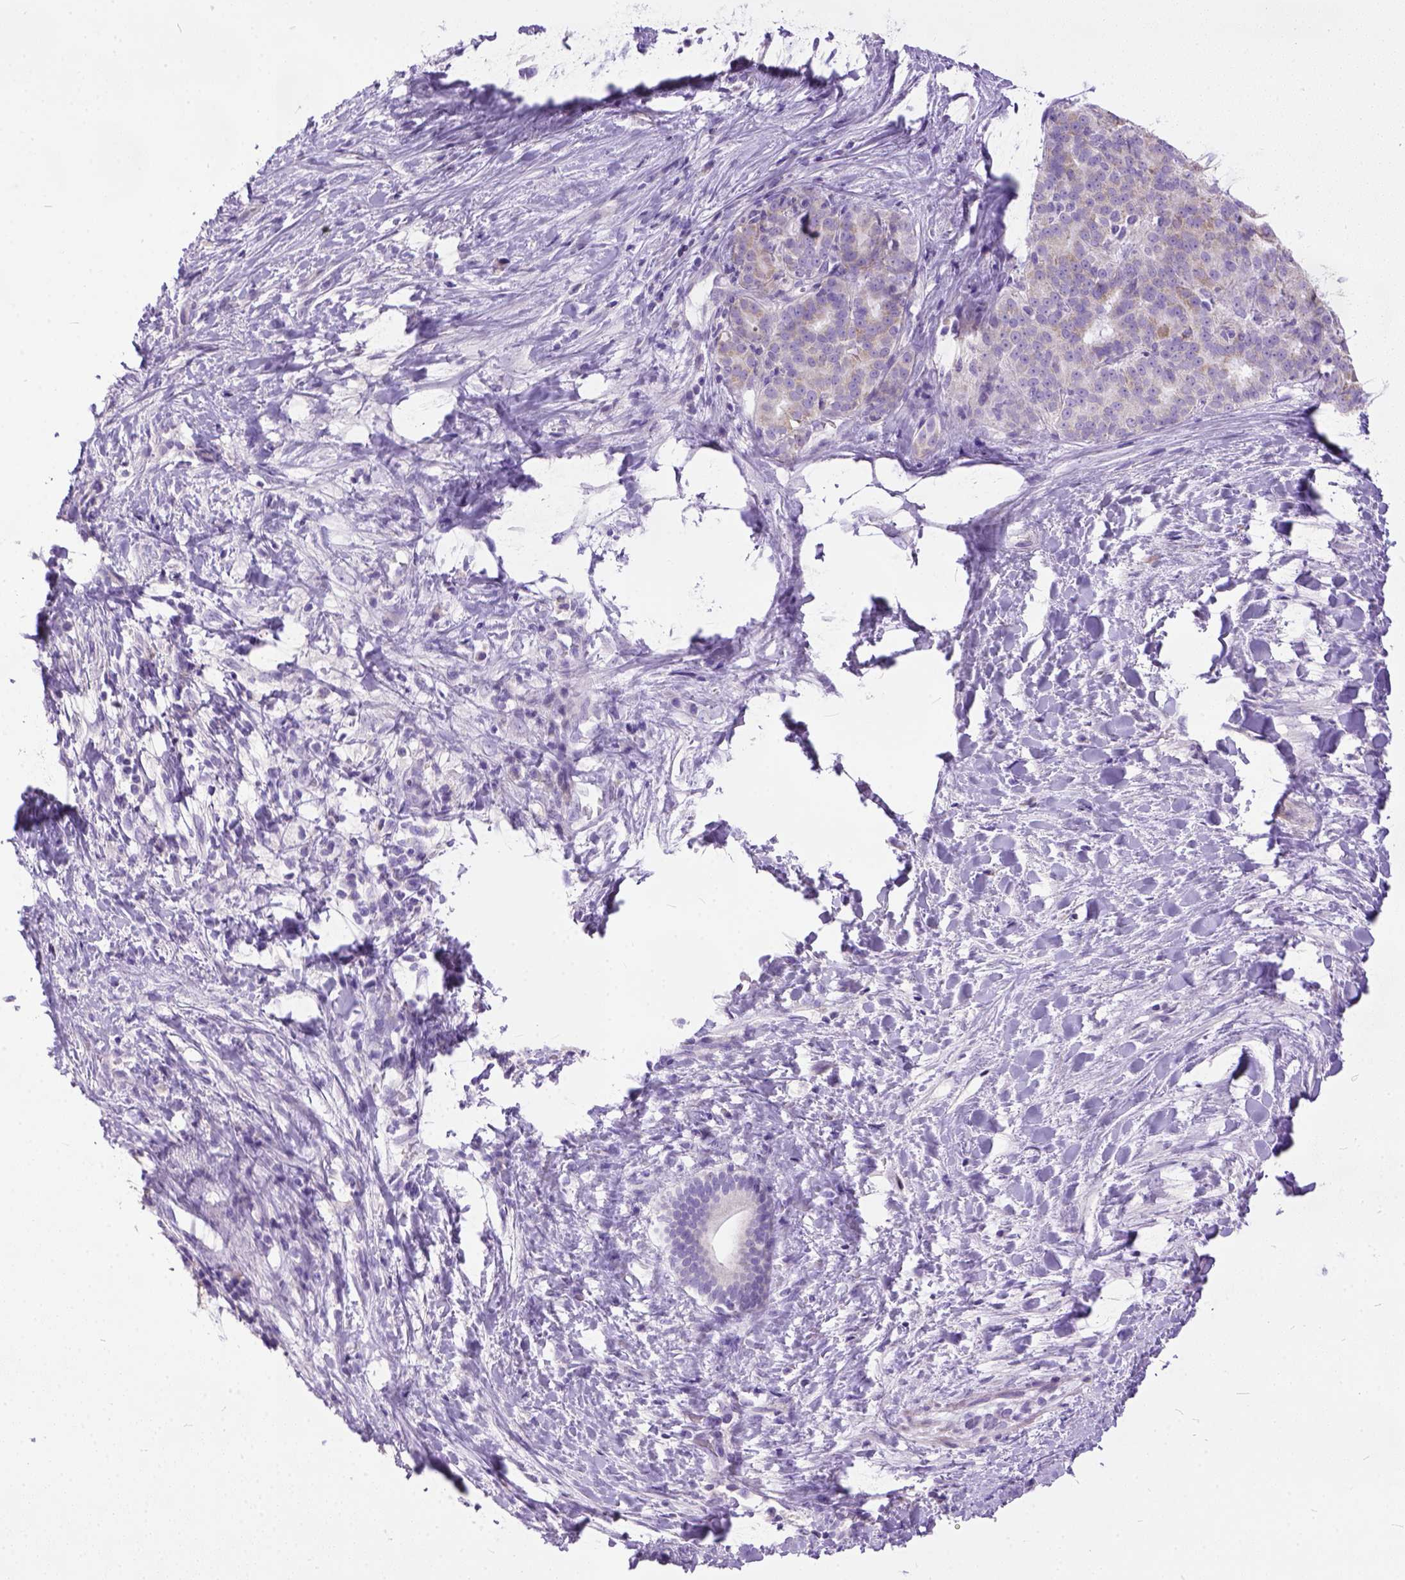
{"staining": {"intensity": "weak", "quantity": ">75%", "location": "cytoplasmic/membranous"}, "tissue": "liver cancer", "cell_type": "Tumor cells", "image_type": "cancer", "snomed": [{"axis": "morphology", "description": "Cholangiocarcinoma"}, {"axis": "topography", "description": "Liver"}], "caption": "Protein analysis of liver cancer tissue reveals weak cytoplasmic/membranous staining in approximately >75% of tumor cells.", "gene": "PLK5", "patient": {"sex": "female", "age": 47}}